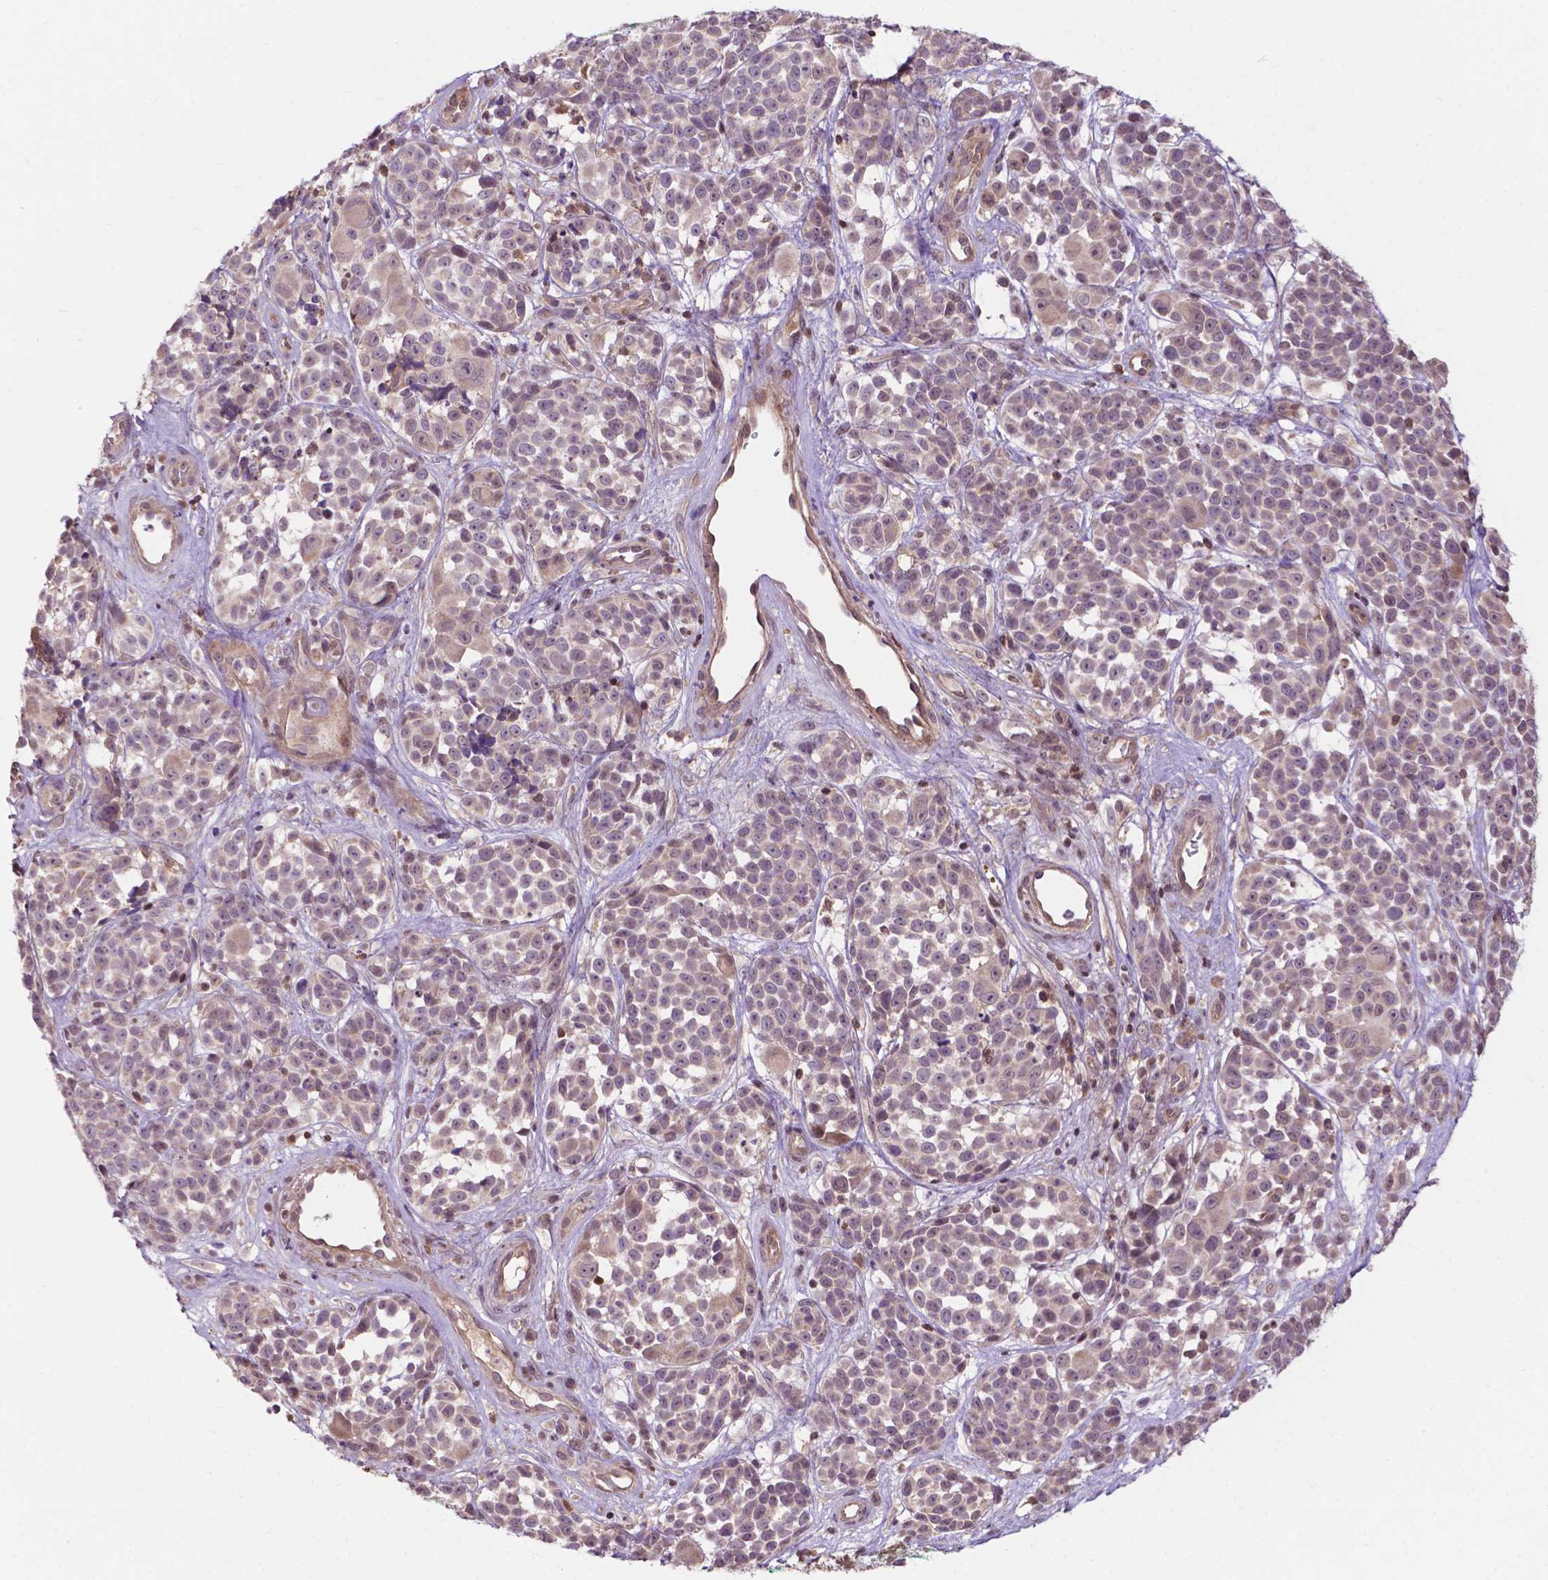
{"staining": {"intensity": "moderate", "quantity": ">75%", "location": "cytoplasmic/membranous"}, "tissue": "melanoma", "cell_type": "Tumor cells", "image_type": "cancer", "snomed": [{"axis": "morphology", "description": "Malignant melanoma, NOS"}, {"axis": "topography", "description": "Skin"}], "caption": "Immunohistochemistry staining of malignant melanoma, which demonstrates medium levels of moderate cytoplasmic/membranous expression in approximately >75% of tumor cells indicating moderate cytoplasmic/membranous protein staining. The staining was performed using DAB (brown) for protein detection and nuclei were counterstained in hematoxylin (blue).", "gene": "CHMP4A", "patient": {"sex": "female", "age": 88}}